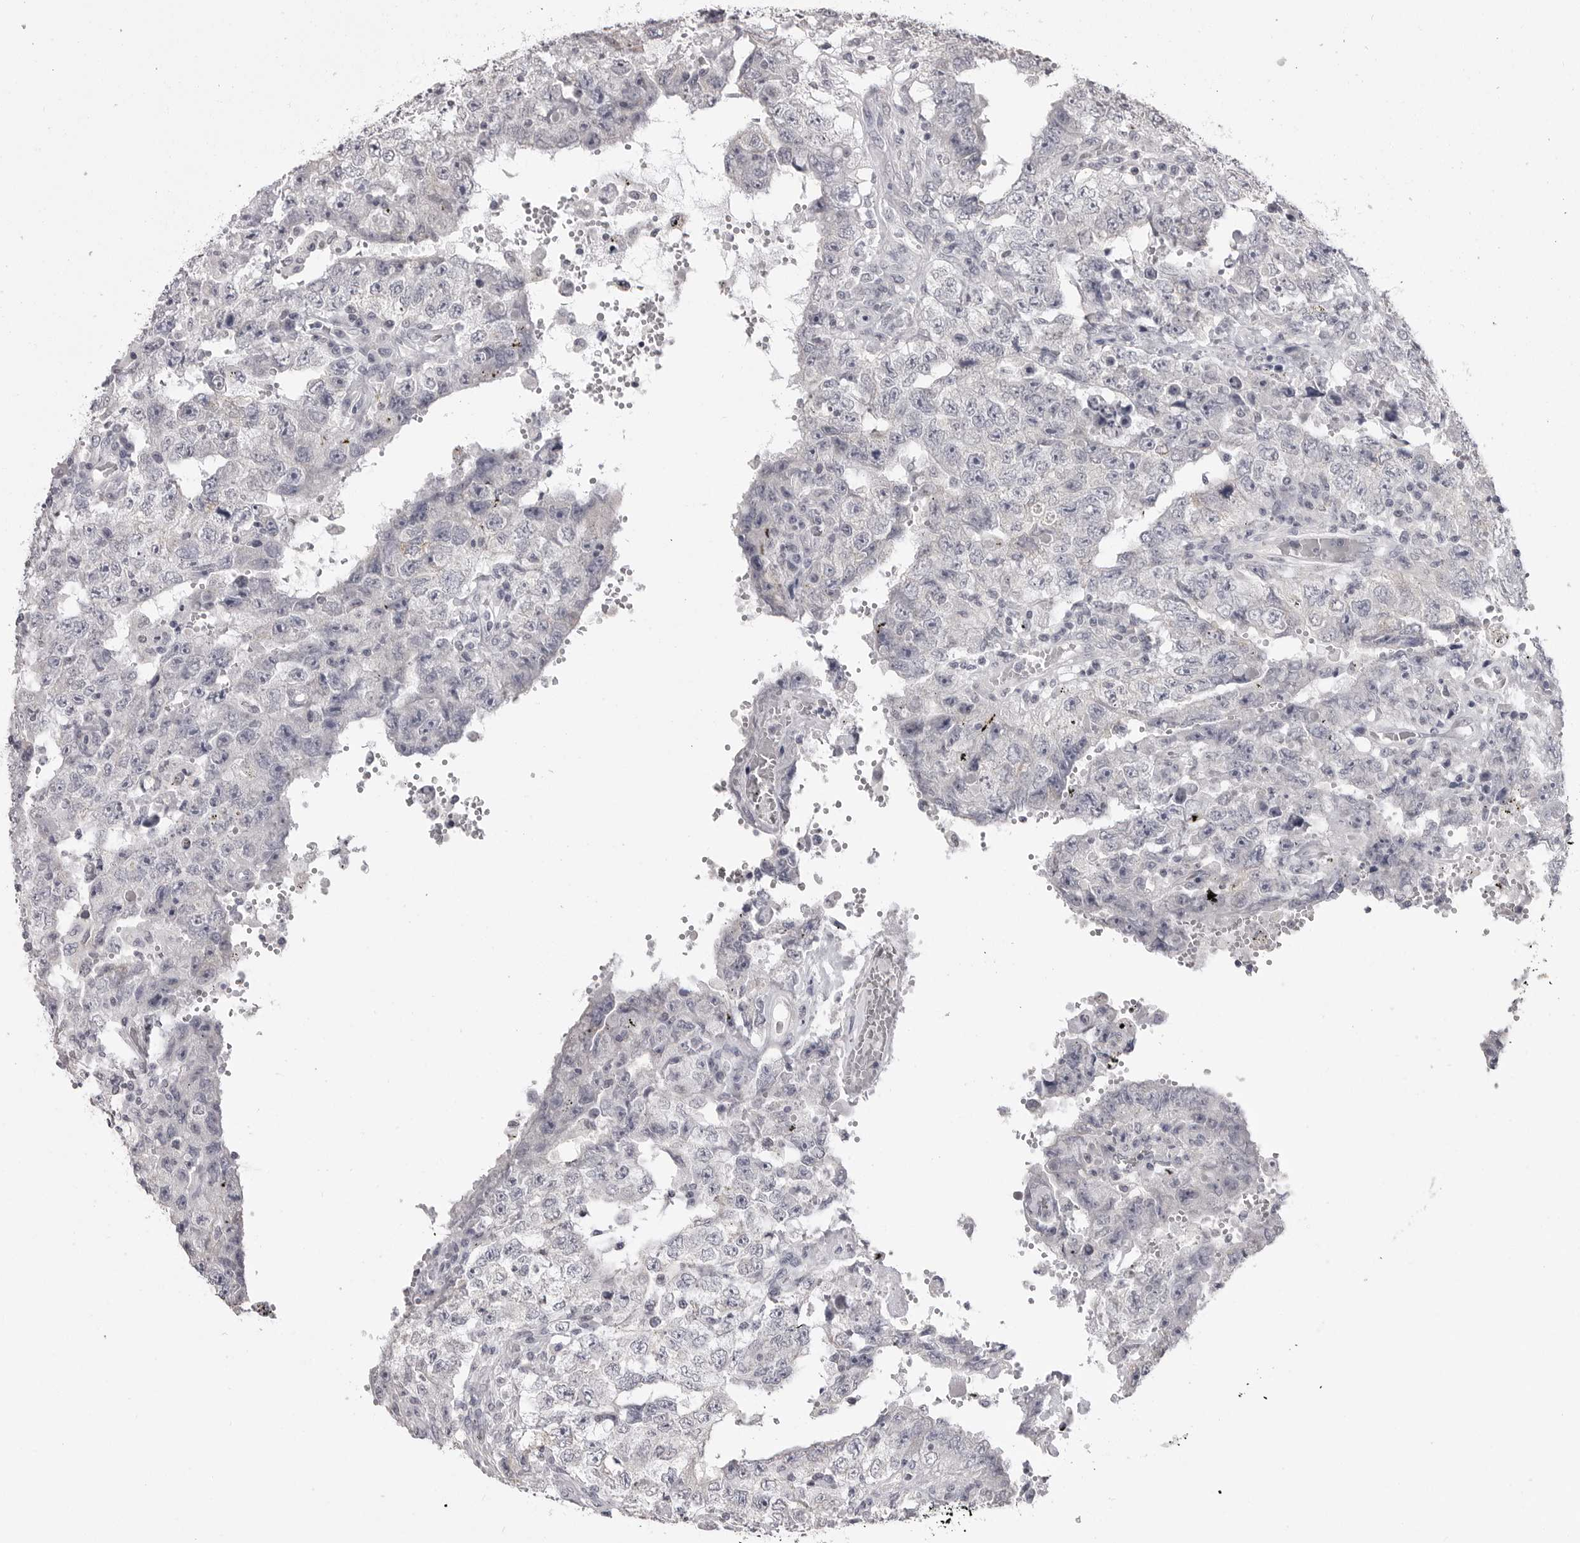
{"staining": {"intensity": "negative", "quantity": "none", "location": "none"}, "tissue": "testis cancer", "cell_type": "Tumor cells", "image_type": "cancer", "snomed": [{"axis": "morphology", "description": "Carcinoma, Embryonal, NOS"}, {"axis": "topography", "description": "Testis"}], "caption": "This is an immunohistochemistry micrograph of human testis embryonal carcinoma. There is no expression in tumor cells.", "gene": "GPN2", "patient": {"sex": "male", "age": 26}}